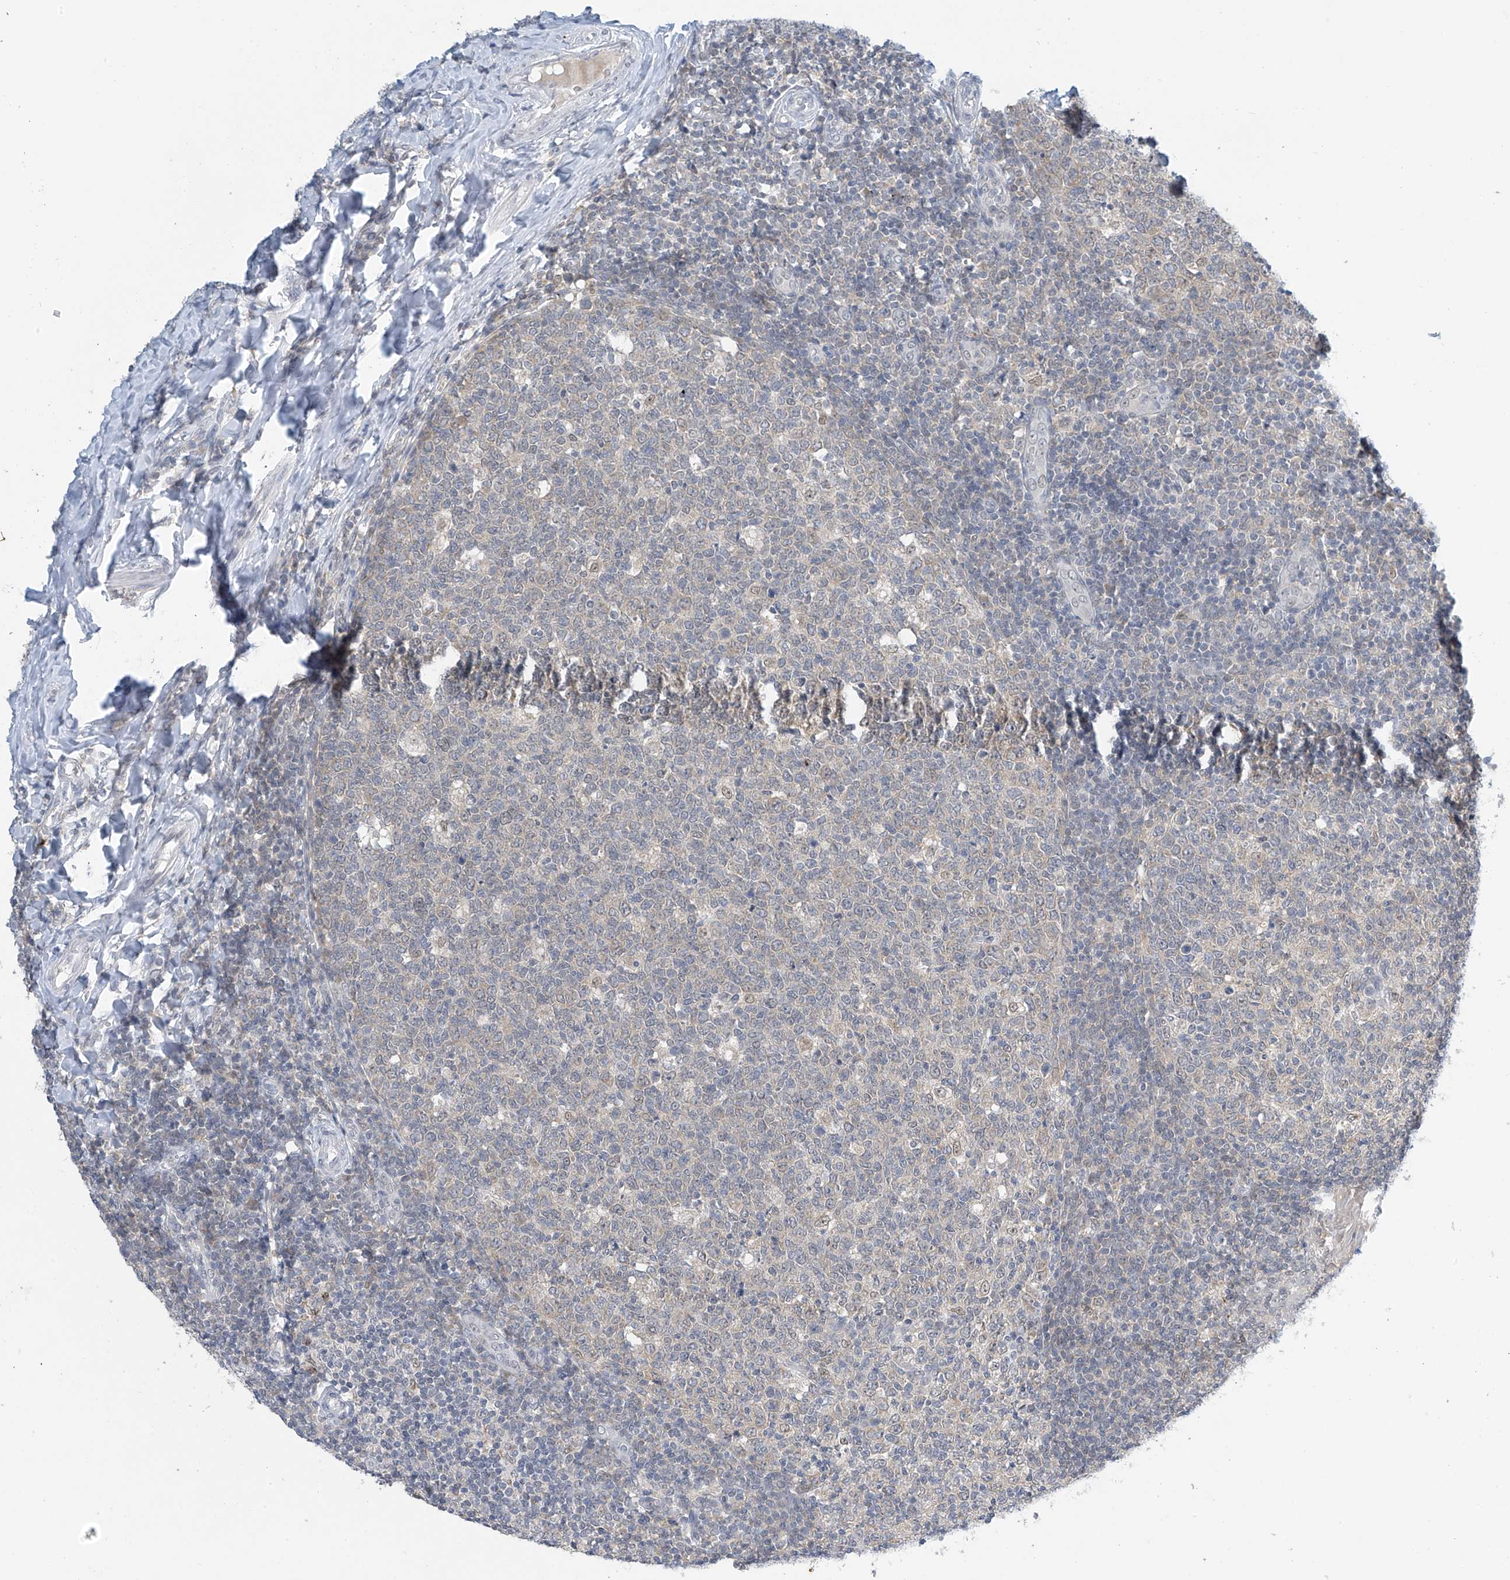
{"staining": {"intensity": "negative", "quantity": "none", "location": "none"}, "tissue": "tonsil", "cell_type": "Germinal center cells", "image_type": "normal", "snomed": [{"axis": "morphology", "description": "Normal tissue, NOS"}, {"axis": "topography", "description": "Tonsil"}], "caption": "A histopathology image of tonsil stained for a protein demonstrates no brown staining in germinal center cells. (Brightfield microscopy of DAB (3,3'-diaminobenzidine) IHC at high magnification).", "gene": "APLF", "patient": {"sex": "female", "age": 19}}